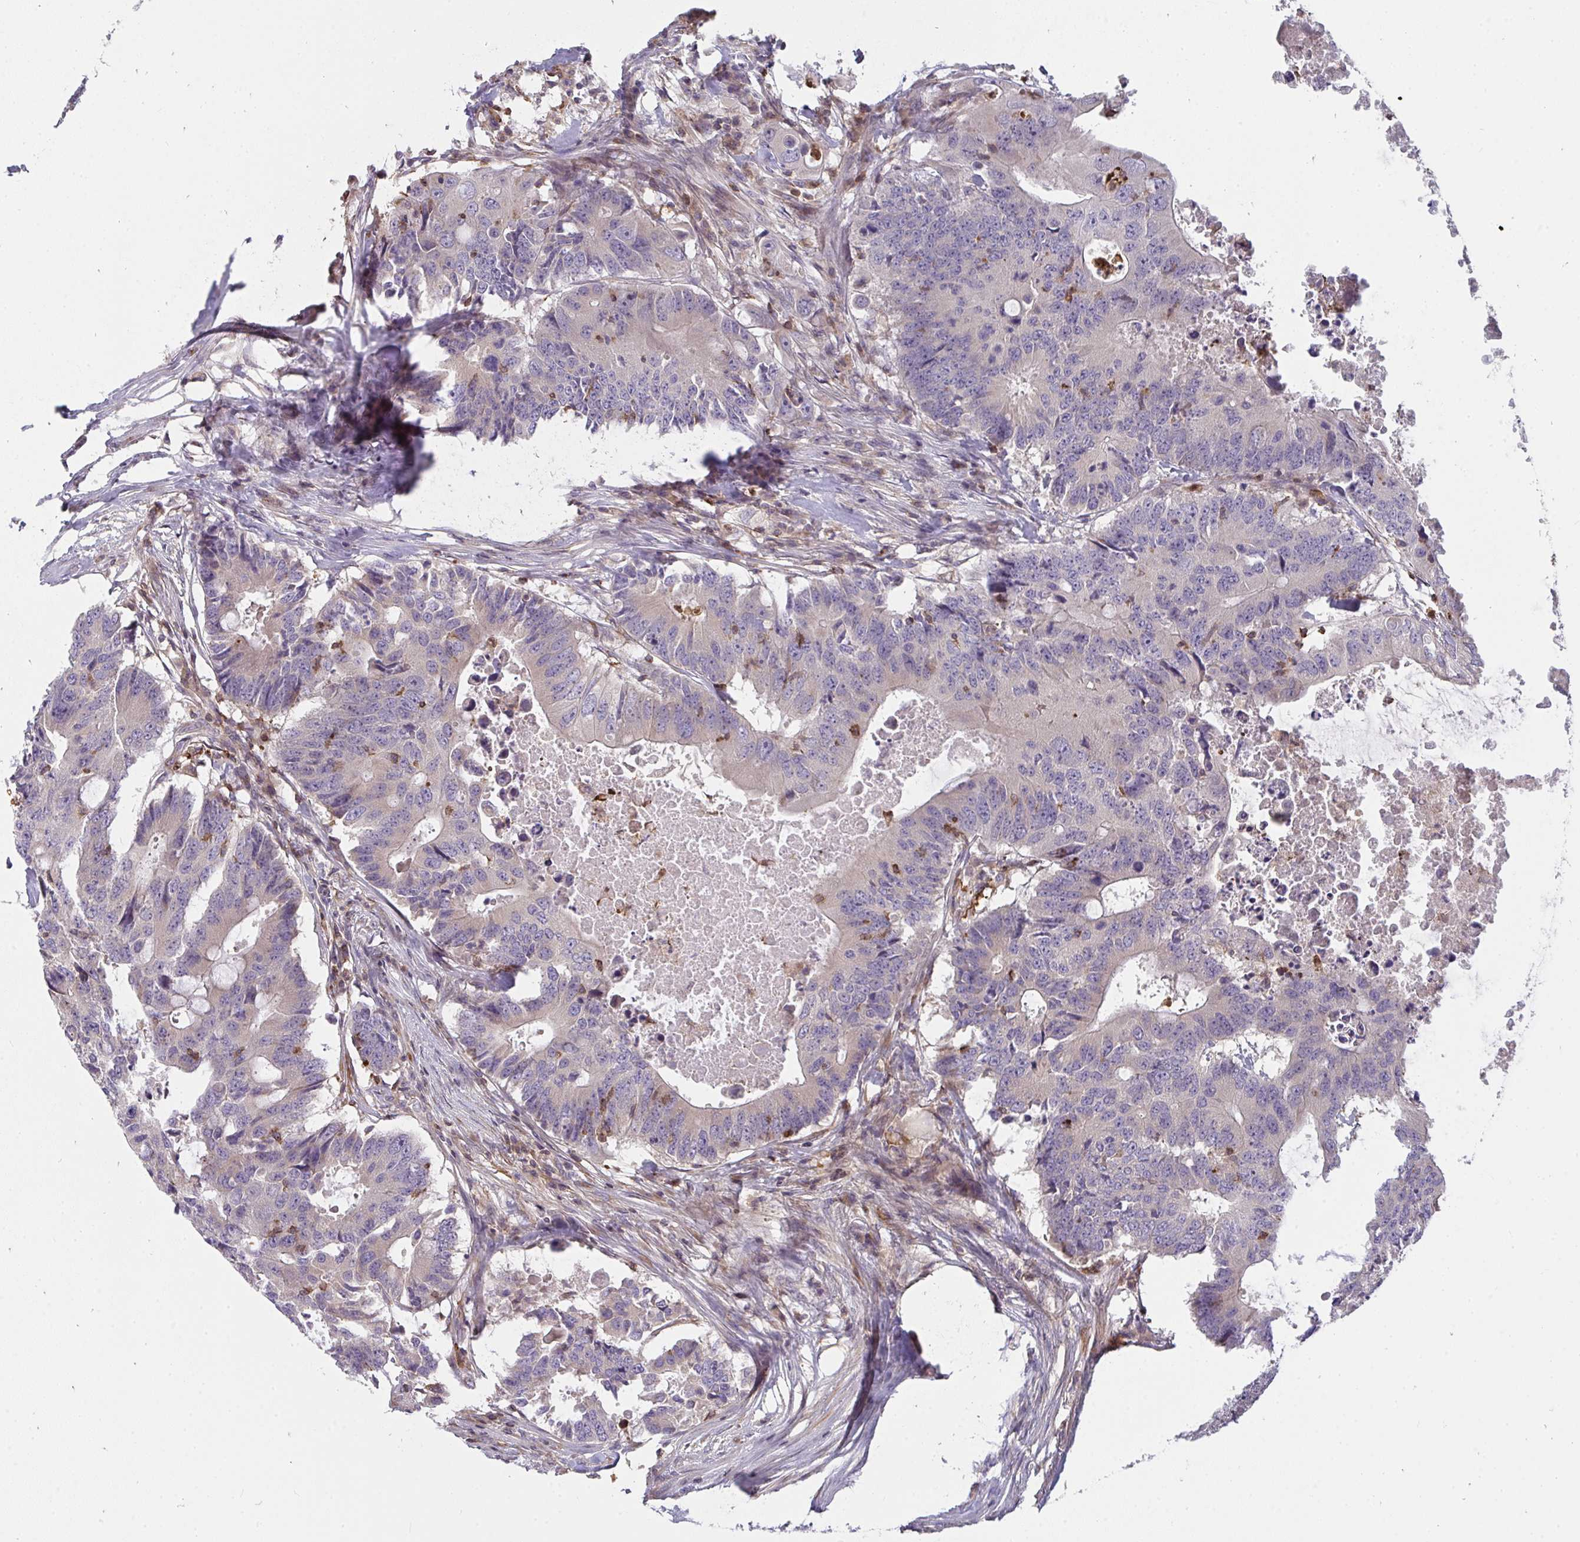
{"staining": {"intensity": "weak", "quantity": "25%-75%", "location": "cytoplasmic/membranous"}, "tissue": "colorectal cancer", "cell_type": "Tumor cells", "image_type": "cancer", "snomed": [{"axis": "morphology", "description": "Adenocarcinoma, NOS"}, {"axis": "topography", "description": "Colon"}], "caption": "Protein expression analysis of human colorectal cancer reveals weak cytoplasmic/membranous staining in approximately 25%-75% of tumor cells.", "gene": "CSF3R", "patient": {"sex": "male", "age": 71}}